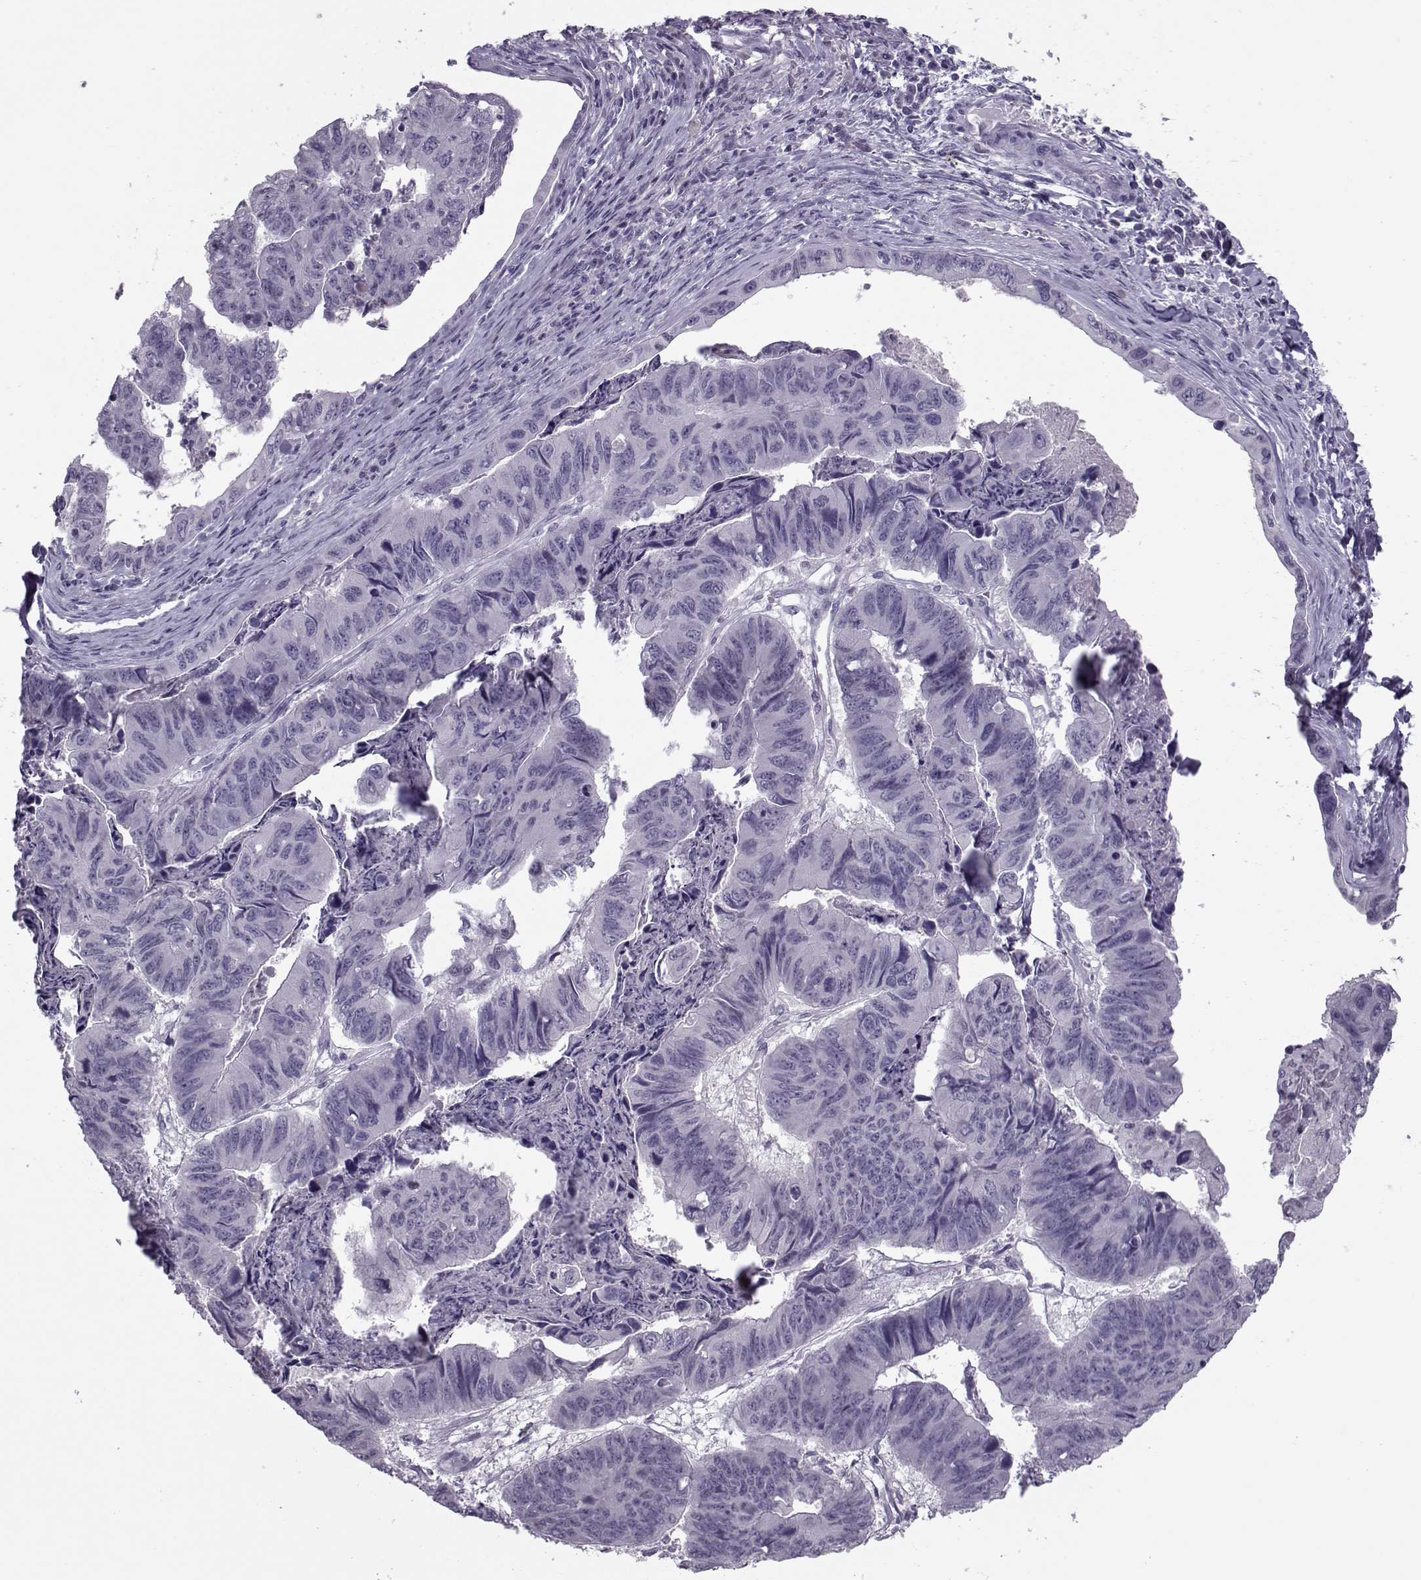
{"staining": {"intensity": "negative", "quantity": "none", "location": "none"}, "tissue": "stomach cancer", "cell_type": "Tumor cells", "image_type": "cancer", "snomed": [{"axis": "morphology", "description": "Adenocarcinoma, NOS"}, {"axis": "topography", "description": "Stomach, lower"}], "caption": "Immunohistochemistry (IHC) histopathology image of neoplastic tissue: stomach cancer (adenocarcinoma) stained with DAB reveals no significant protein staining in tumor cells.", "gene": "ASRGL1", "patient": {"sex": "male", "age": 77}}